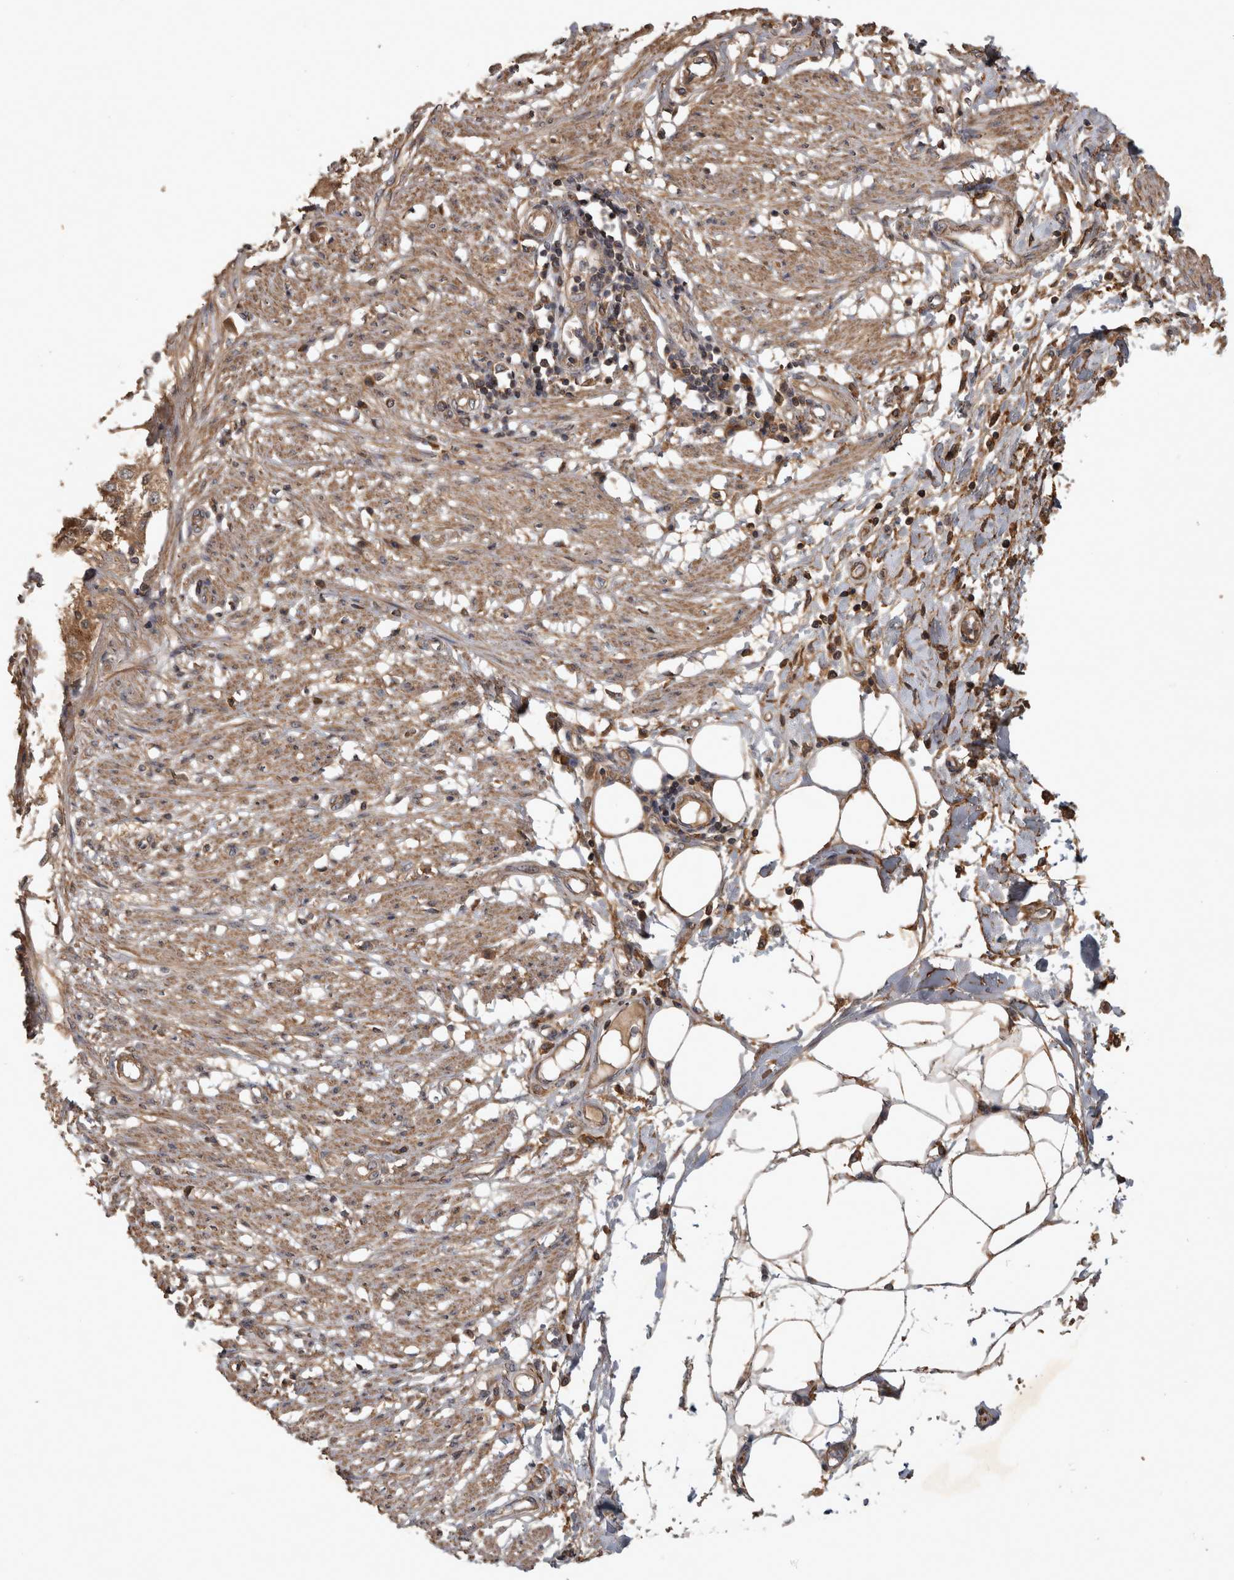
{"staining": {"intensity": "moderate", "quantity": ">75%", "location": "cytoplasmic/membranous"}, "tissue": "smooth muscle", "cell_type": "Smooth muscle cells", "image_type": "normal", "snomed": [{"axis": "morphology", "description": "Normal tissue, NOS"}, {"axis": "morphology", "description": "Adenocarcinoma, NOS"}, {"axis": "topography", "description": "Smooth muscle"}, {"axis": "topography", "description": "Colon"}], "caption": "DAB (3,3'-diaminobenzidine) immunohistochemical staining of unremarkable human smooth muscle displays moderate cytoplasmic/membranous protein positivity in about >75% of smooth muscle cells.", "gene": "TRMT61B", "patient": {"sex": "male", "age": 14}}